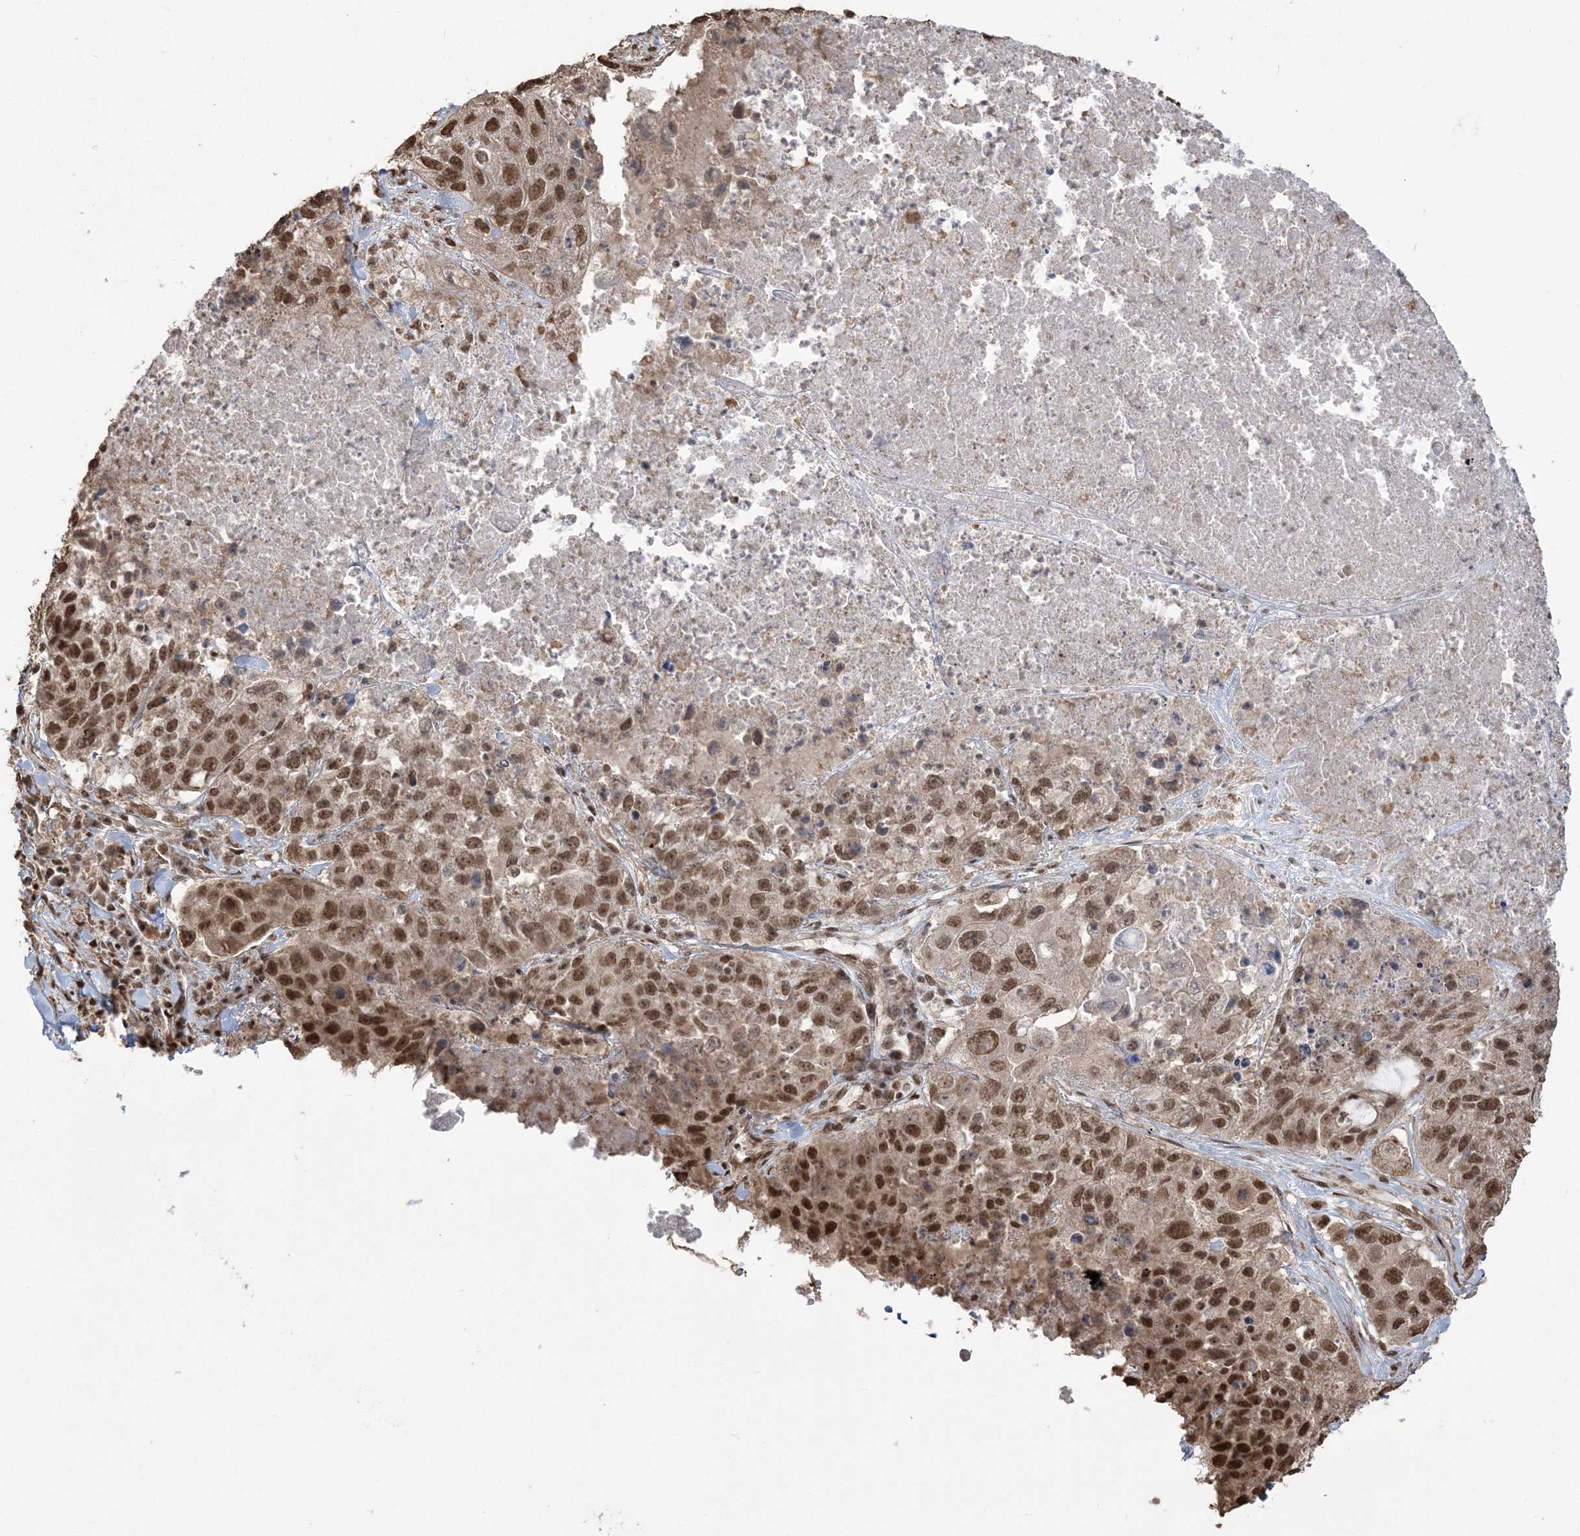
{"staining": {"intensity": "strong", "quantity": ">75%", "location": "nuclear"}, "tissue": "lung cancer", "cell_type": "Tumor cells", "image_type": "cancer", "snomed": [{"axis": "morphology", "description": "Squamous cell carcinoma, NOS"}, {"axis": "topography", "description": "Lung"}], "caption": "Strong nuclear staining for a protein is seen in approximately >75% of tumor cells of lung cancer (squamous cell carcinoma) using immunohistochemistry (IHC).", "gene": "ZNF839", "patient": {"sex": "male", "age": 61}}